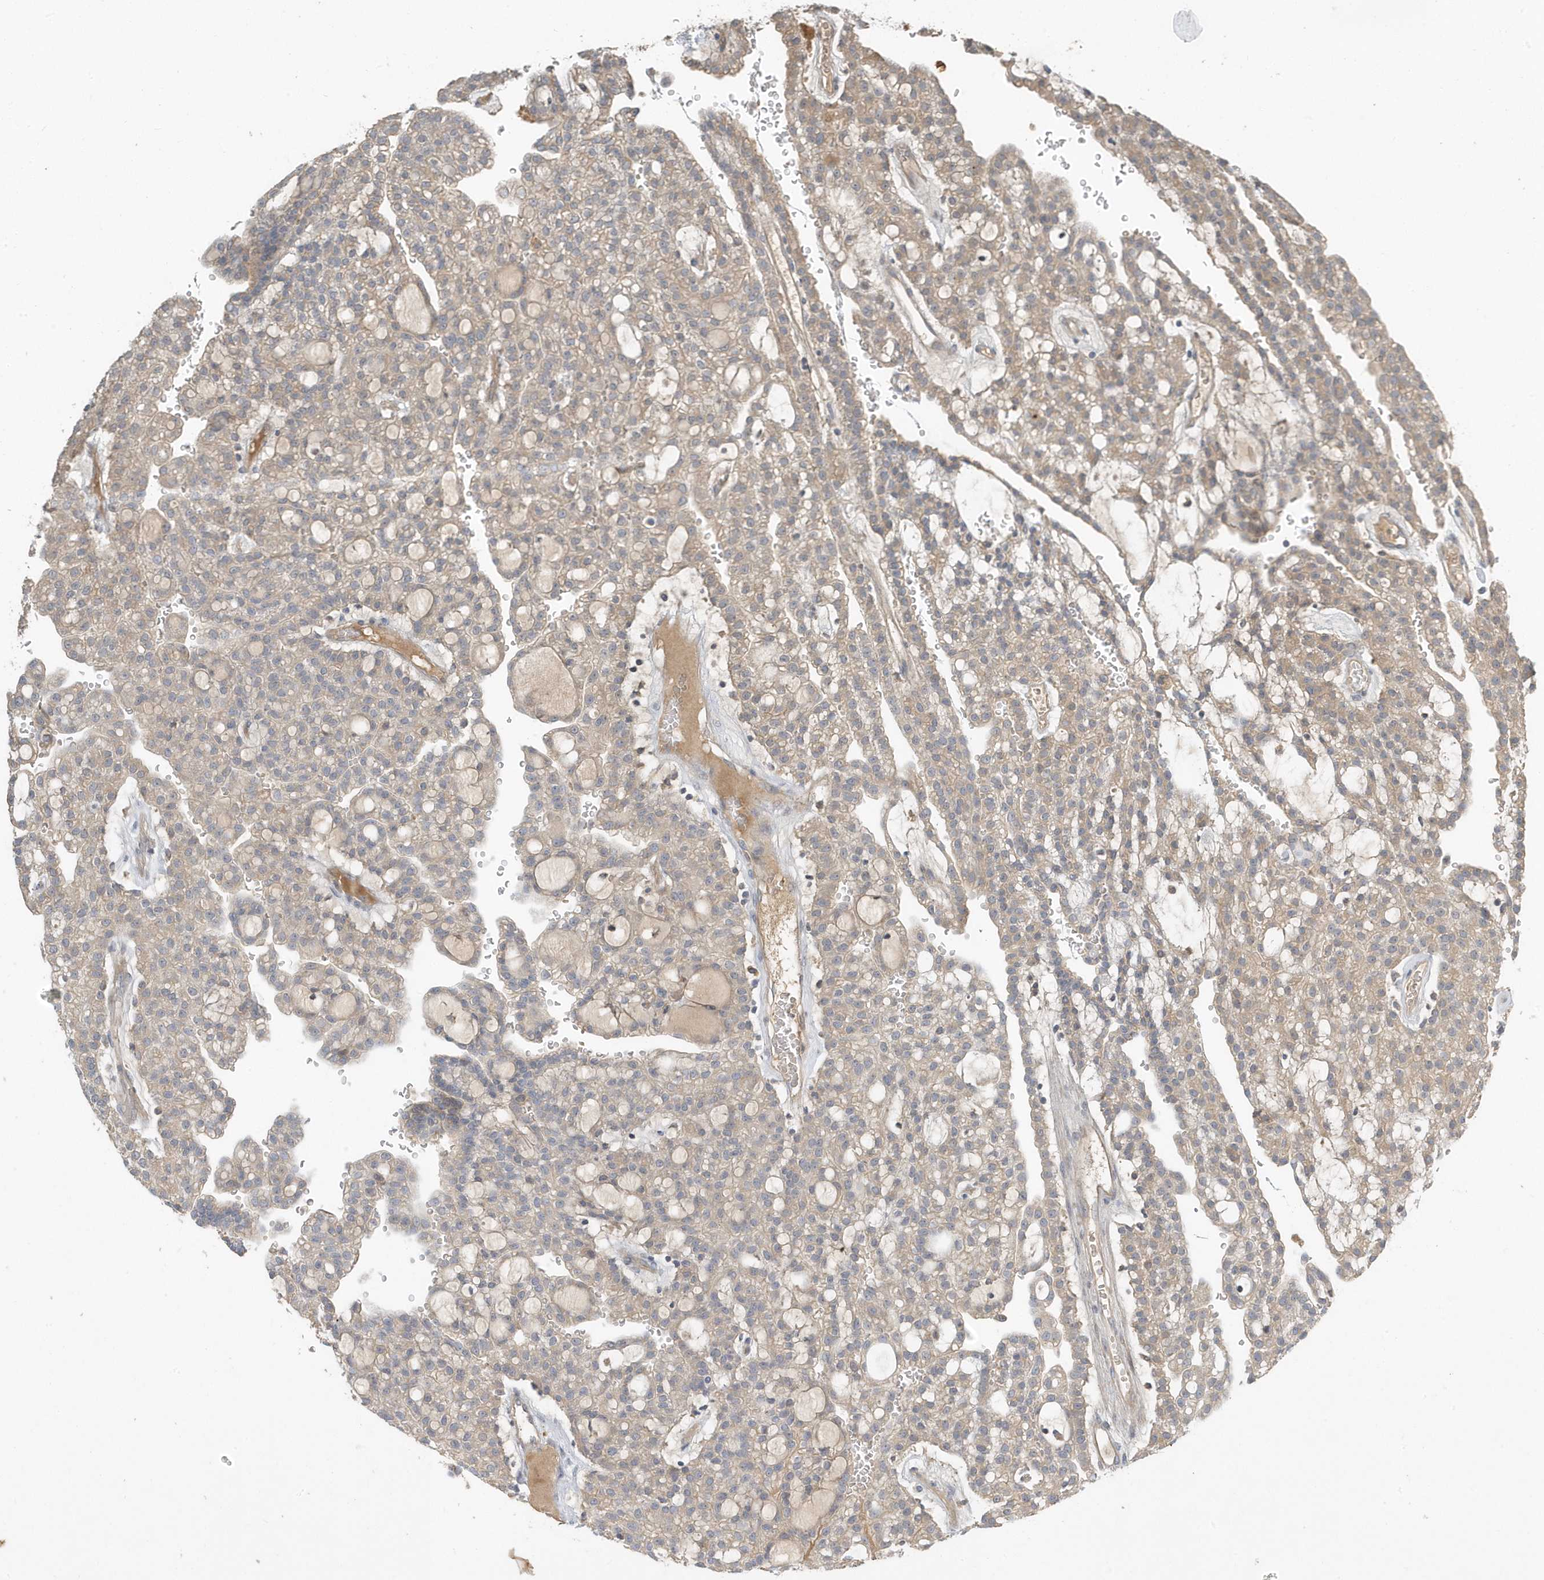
{"staining": {"intensity": "weak", "quantity": "25%-75%", "location": "cytoplasmic/membranous"}, "tissue": "renal cancer", "cell_type": "Tumor cells", "image_type": "cancer", "snomed": [{"axis": "morphology", "description": "Adenocarcinoma, NOS"}, {"axis": "topography", "description": "Kidney"}], "caption": "Immunohistochemical staining of human adenocarcinoma (renal) demonstrates weak cytoplasmic/membranous protein staining in about 25%-75% of tumor cells. Immunohistochemistry stains the protein in brown and the nuclei are stained blue.", "gene": "USP53", "patient": {"sex": "male", "age": 63}}